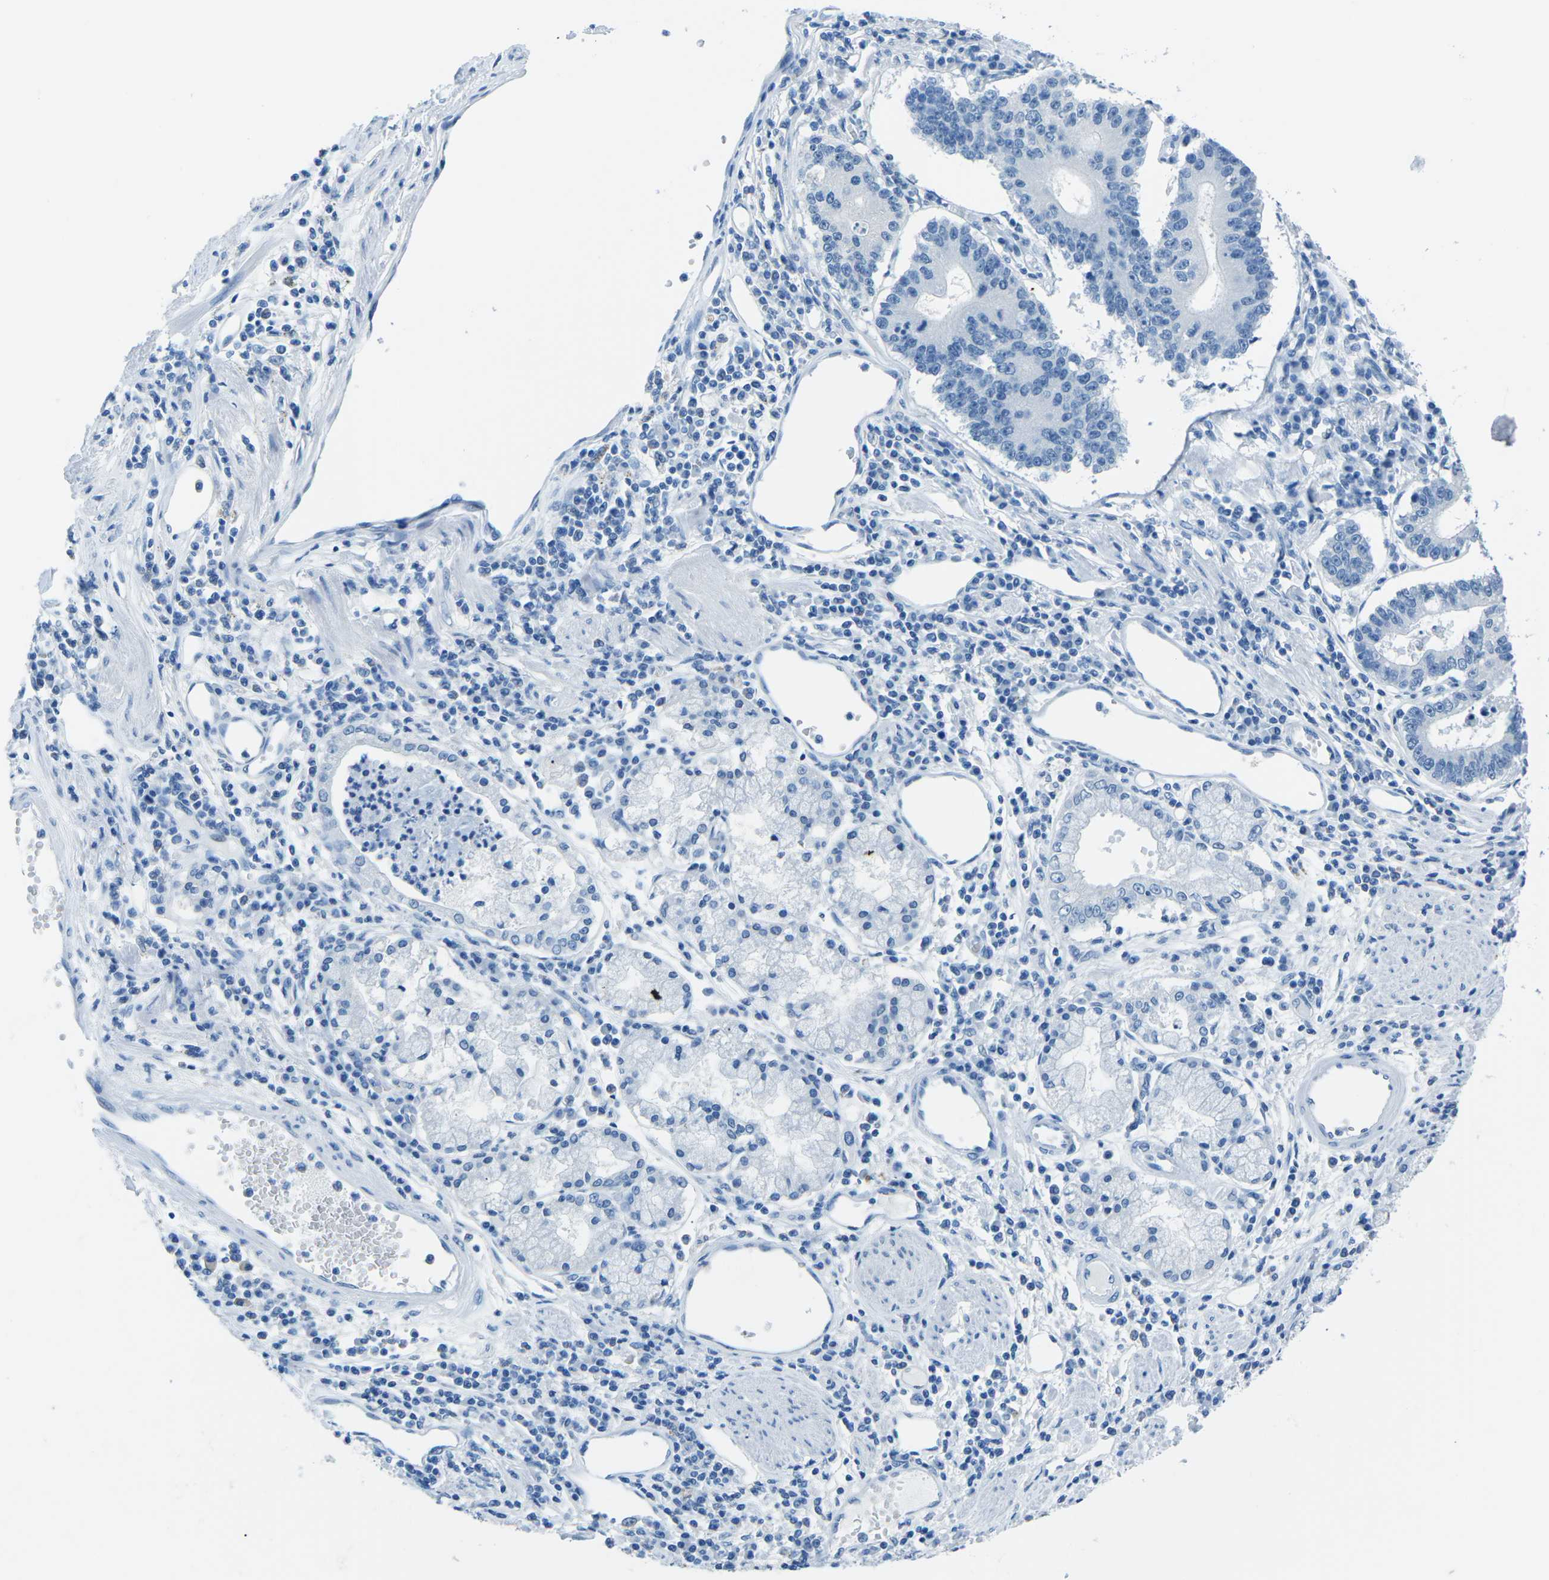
{"staining": {"intensity": "negative", "quantity": "none", "location": "none"}, "tissue": "stomach cancer", "cell_type": "Tumor cells", "image_type": "cancer", "snomed": [{"axis": "morphology", "description": "Adenocarcinoma, NOS"}, {"axis": "topography", "description": "Stomach"}], "caption": "Immunohistochemical staining of human stomach cancer (adenocarcinoma) exhibits no significant staining in tumor cells. (Stains: DAB immunohistochemistry with hematoxylin counter stain, Microscopy: brightfield microscopy at high magnification).", "gene": "MYH8", "patient": {"sex": "male", "age": 59}}